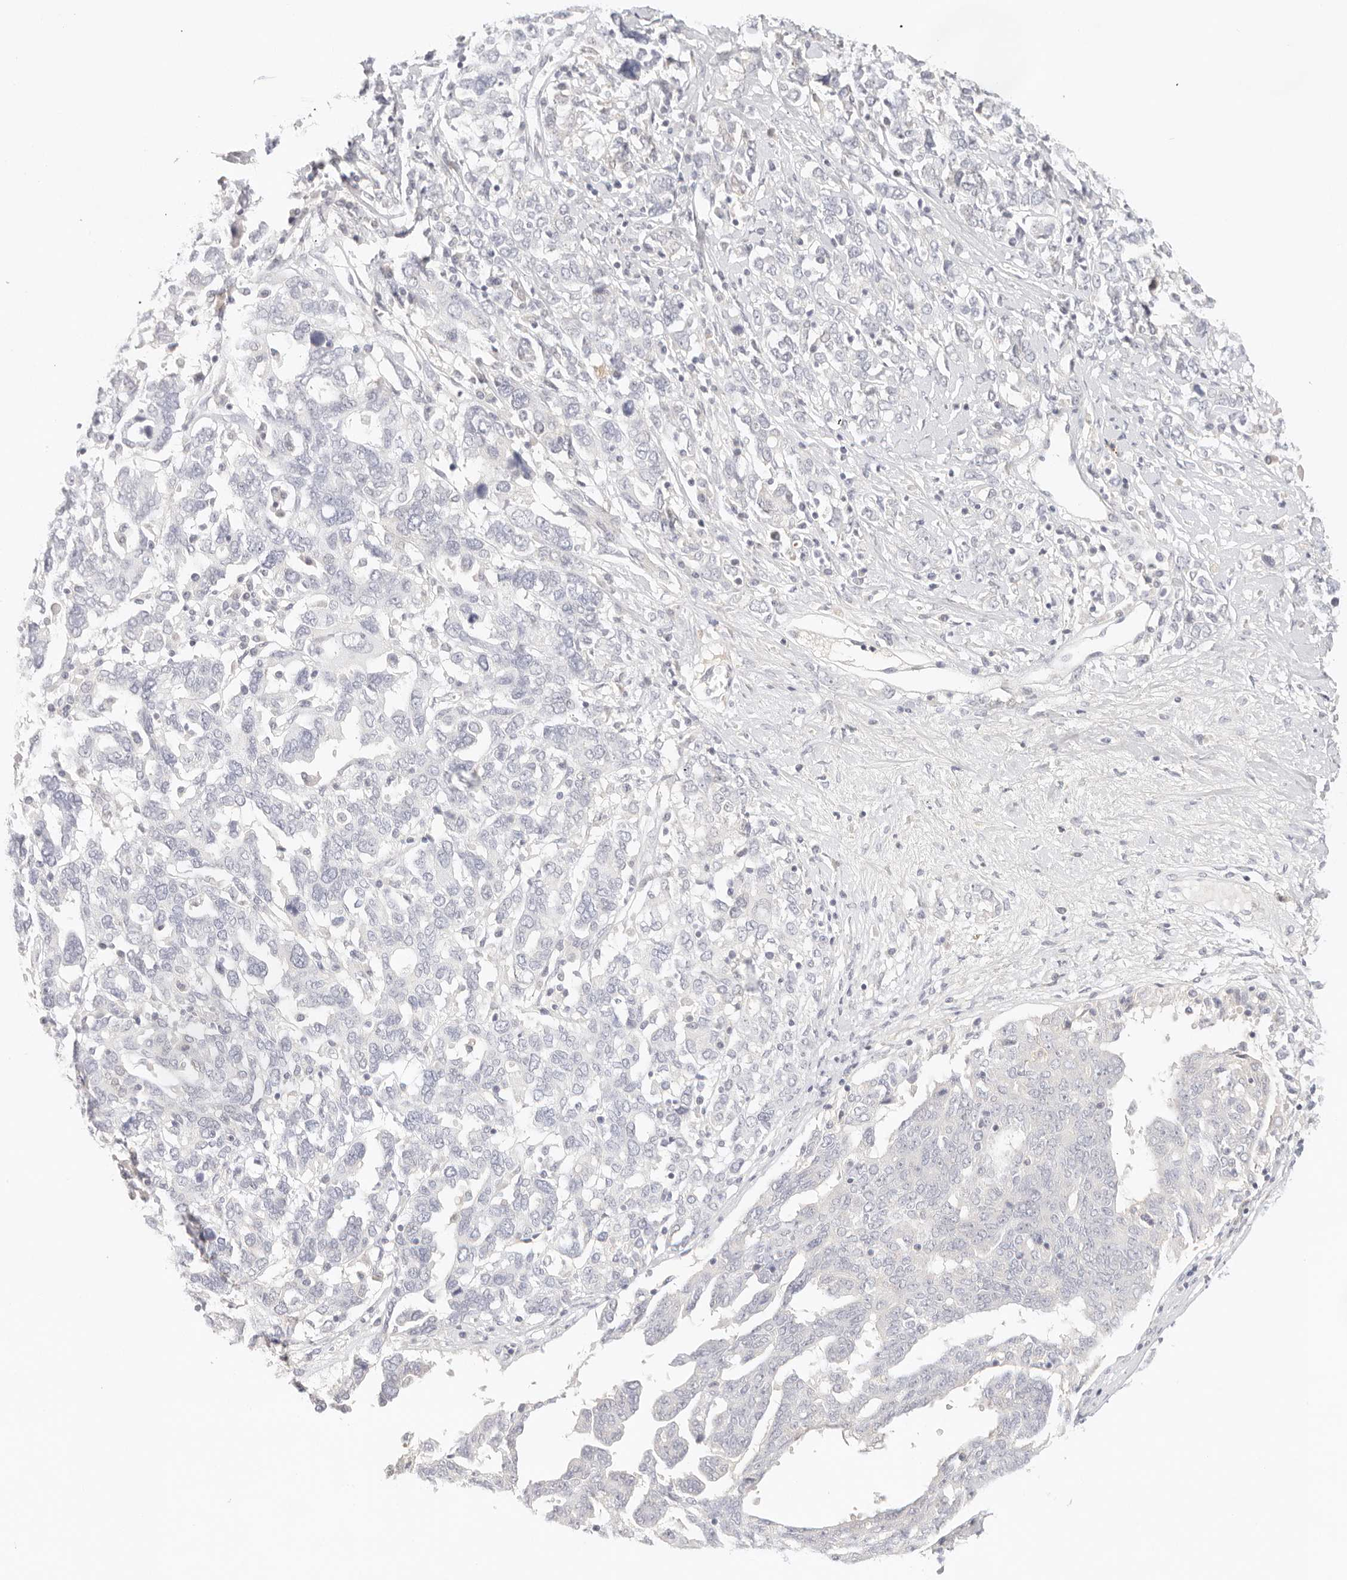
{"staining": {"intensity": "negative", "quantity": "none", "location": "none"}, "tissue": "ovarian cancer", "cell_type": "Tumor cells", "image_type": "cancer", "snomed": [{"axis": "morphology", "description": "Carcinoma, endometroid"}, {"axis": "topography", "description": "Ovary"}], "caption": "Ovarian cancer was stained to show a protein in brown. There is no significant positivity in tumor cells.", "gene": "SPHK1", "patient": {"sex": "female", "age": 62}}